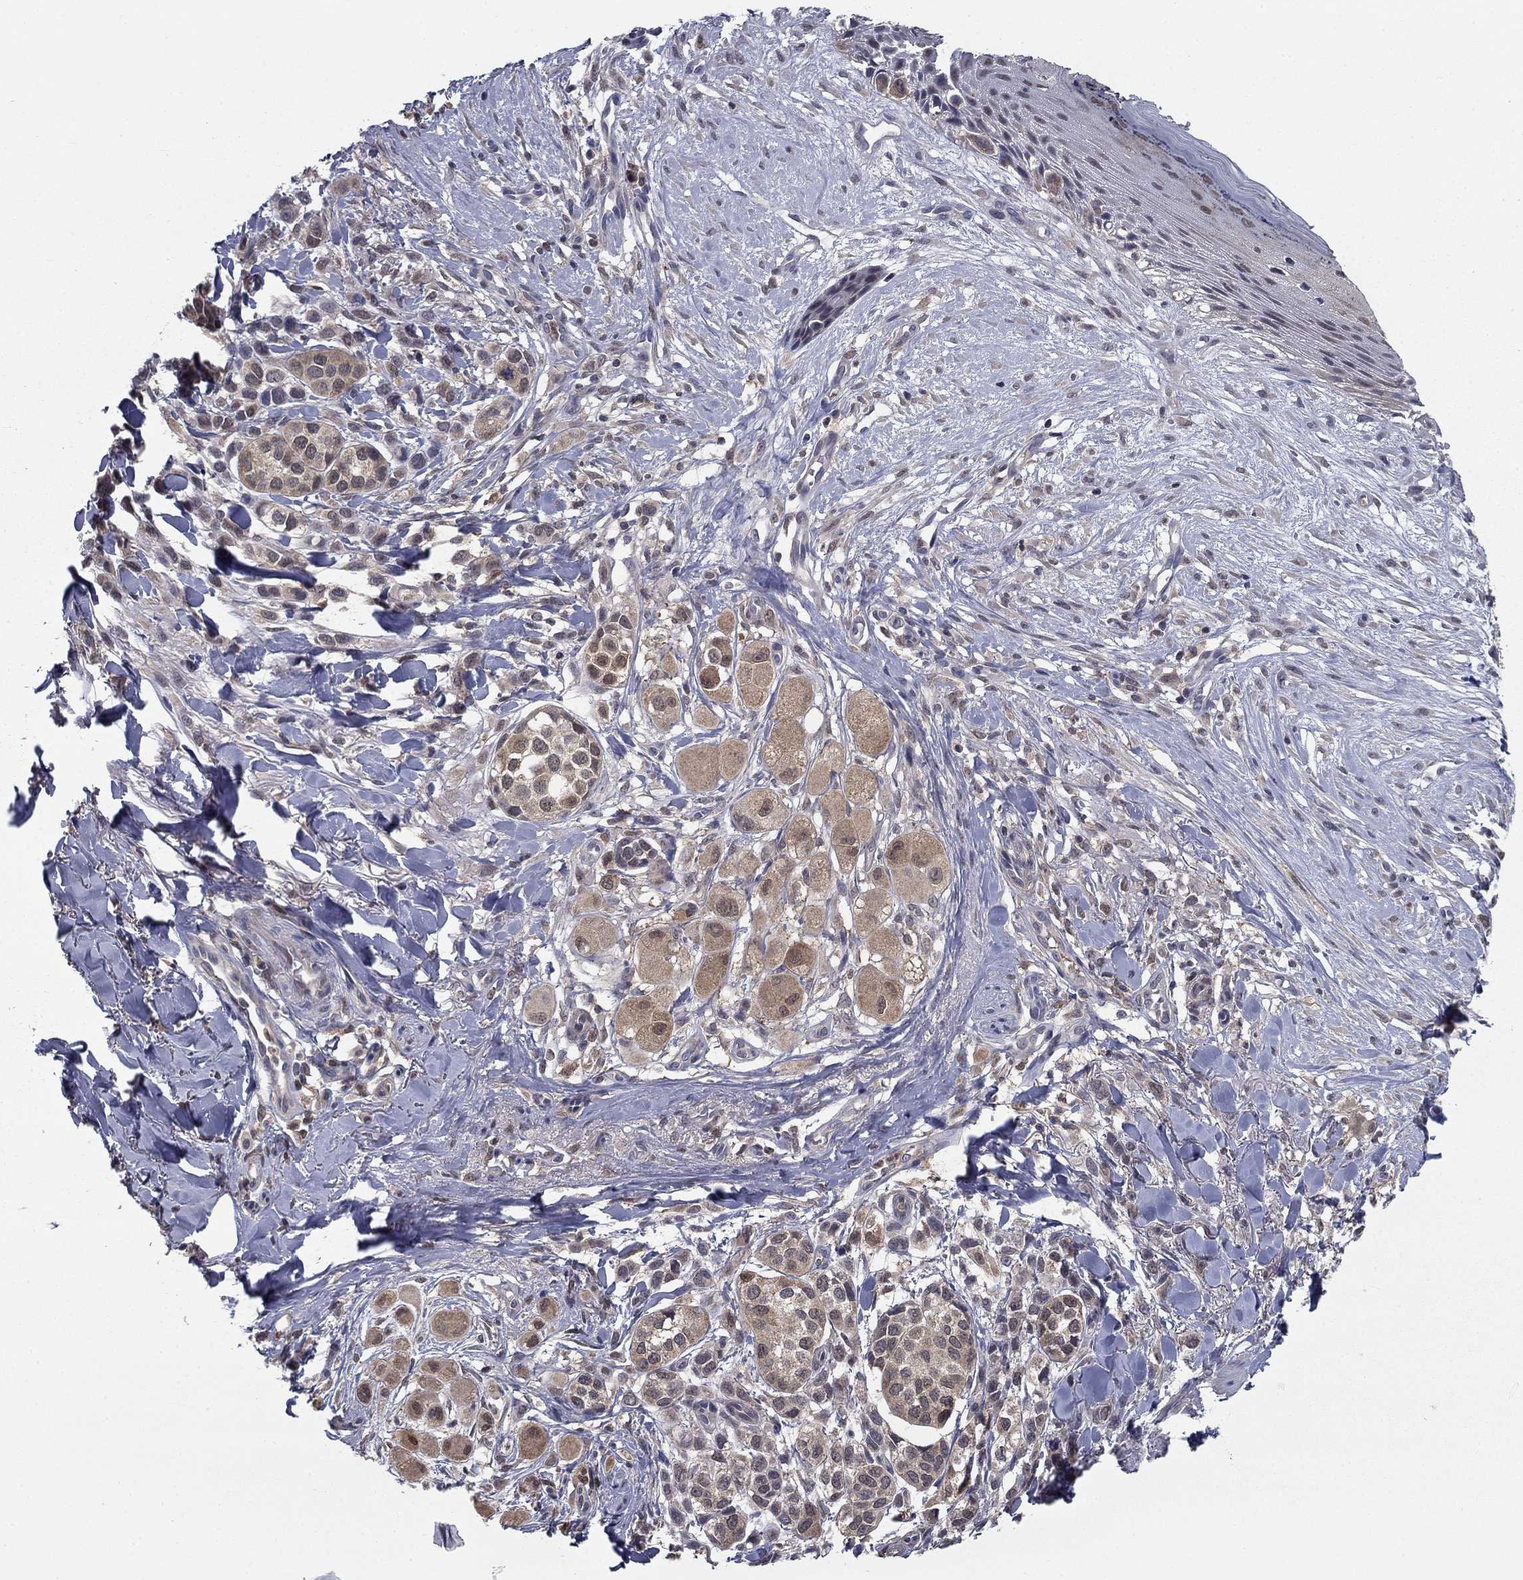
{"staining": {"intensity": "weak", "quantity": "<25%", "location": "cytoplasmic/membranous"}, "tissue": "melanoma", "cell_type": "Tumor cells", "image_type": "cancer", "snomed": [{"axis": "morphology", "description": "Malignant melanoma, NOS"}, {"axis": "topography", "description": "Skin"}], "caption": "The immunohistochemistry photomicrograph has no significant expression in tumor cells of malignant melanoma tissue.", "gene": "NIT2", "patient": {"sex": "male", "age": 57}}